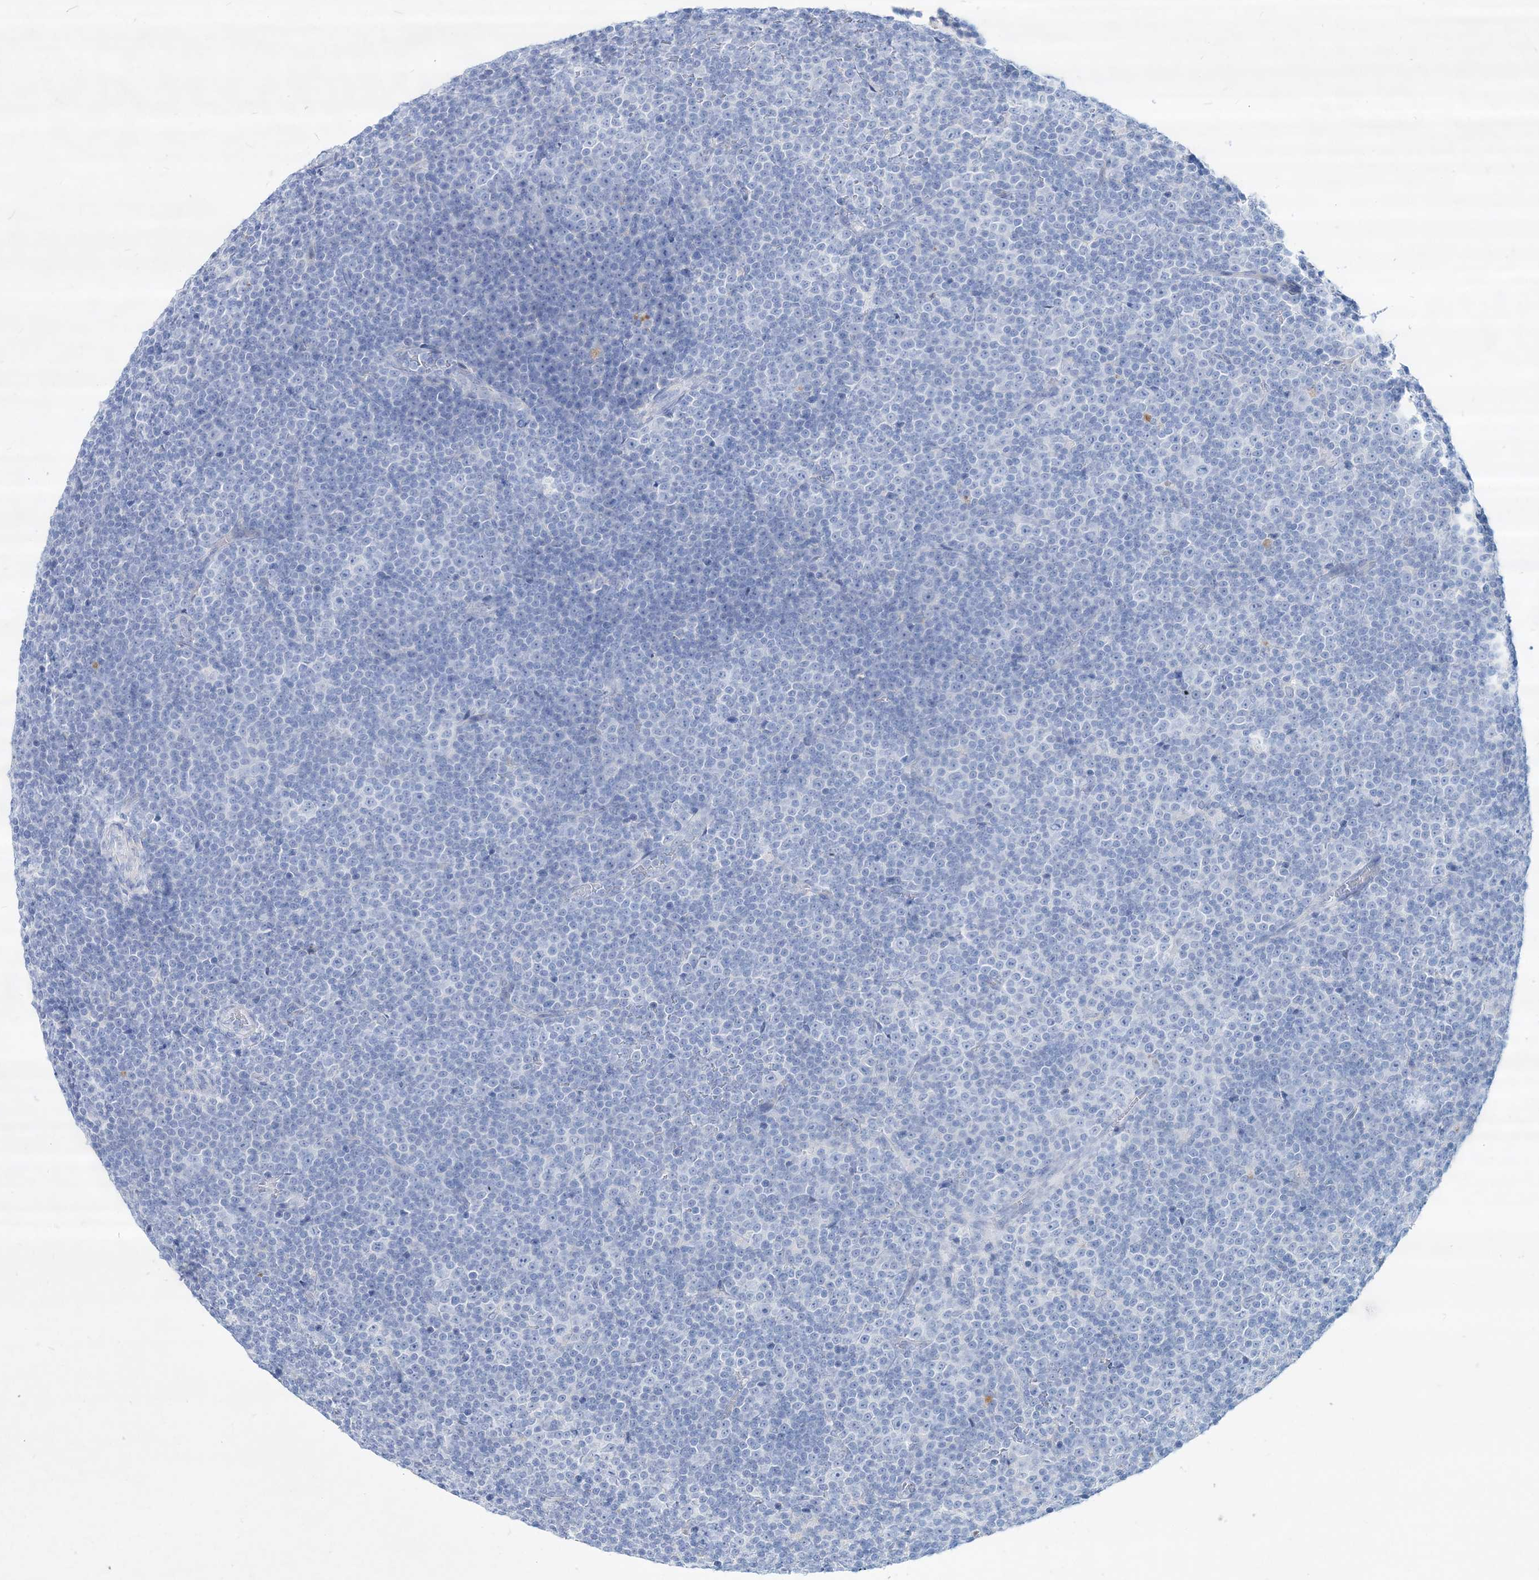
{"staining": {"intensity": "negative", "quantity": "none", "location": "none"}, "tissue": "lymphoma", "cell_type": "Tumor cells", "image_type": "cancer", "snomed": [{"axis": "morphology", "description": "Malignant lymphoma, non-Hodgkin's type, Low grade"}, {"axis": "topography", "description": "Lymph node"}], "caption": "IHC histopathology image of neoplastic tissue: lymphoma stained with DAB (3,3'-diaminobenzidine) demonstrates no significant protein expression in tumor cells.", "gene": "SPINK7", "patient": {"sex": "female", "age": 67}}